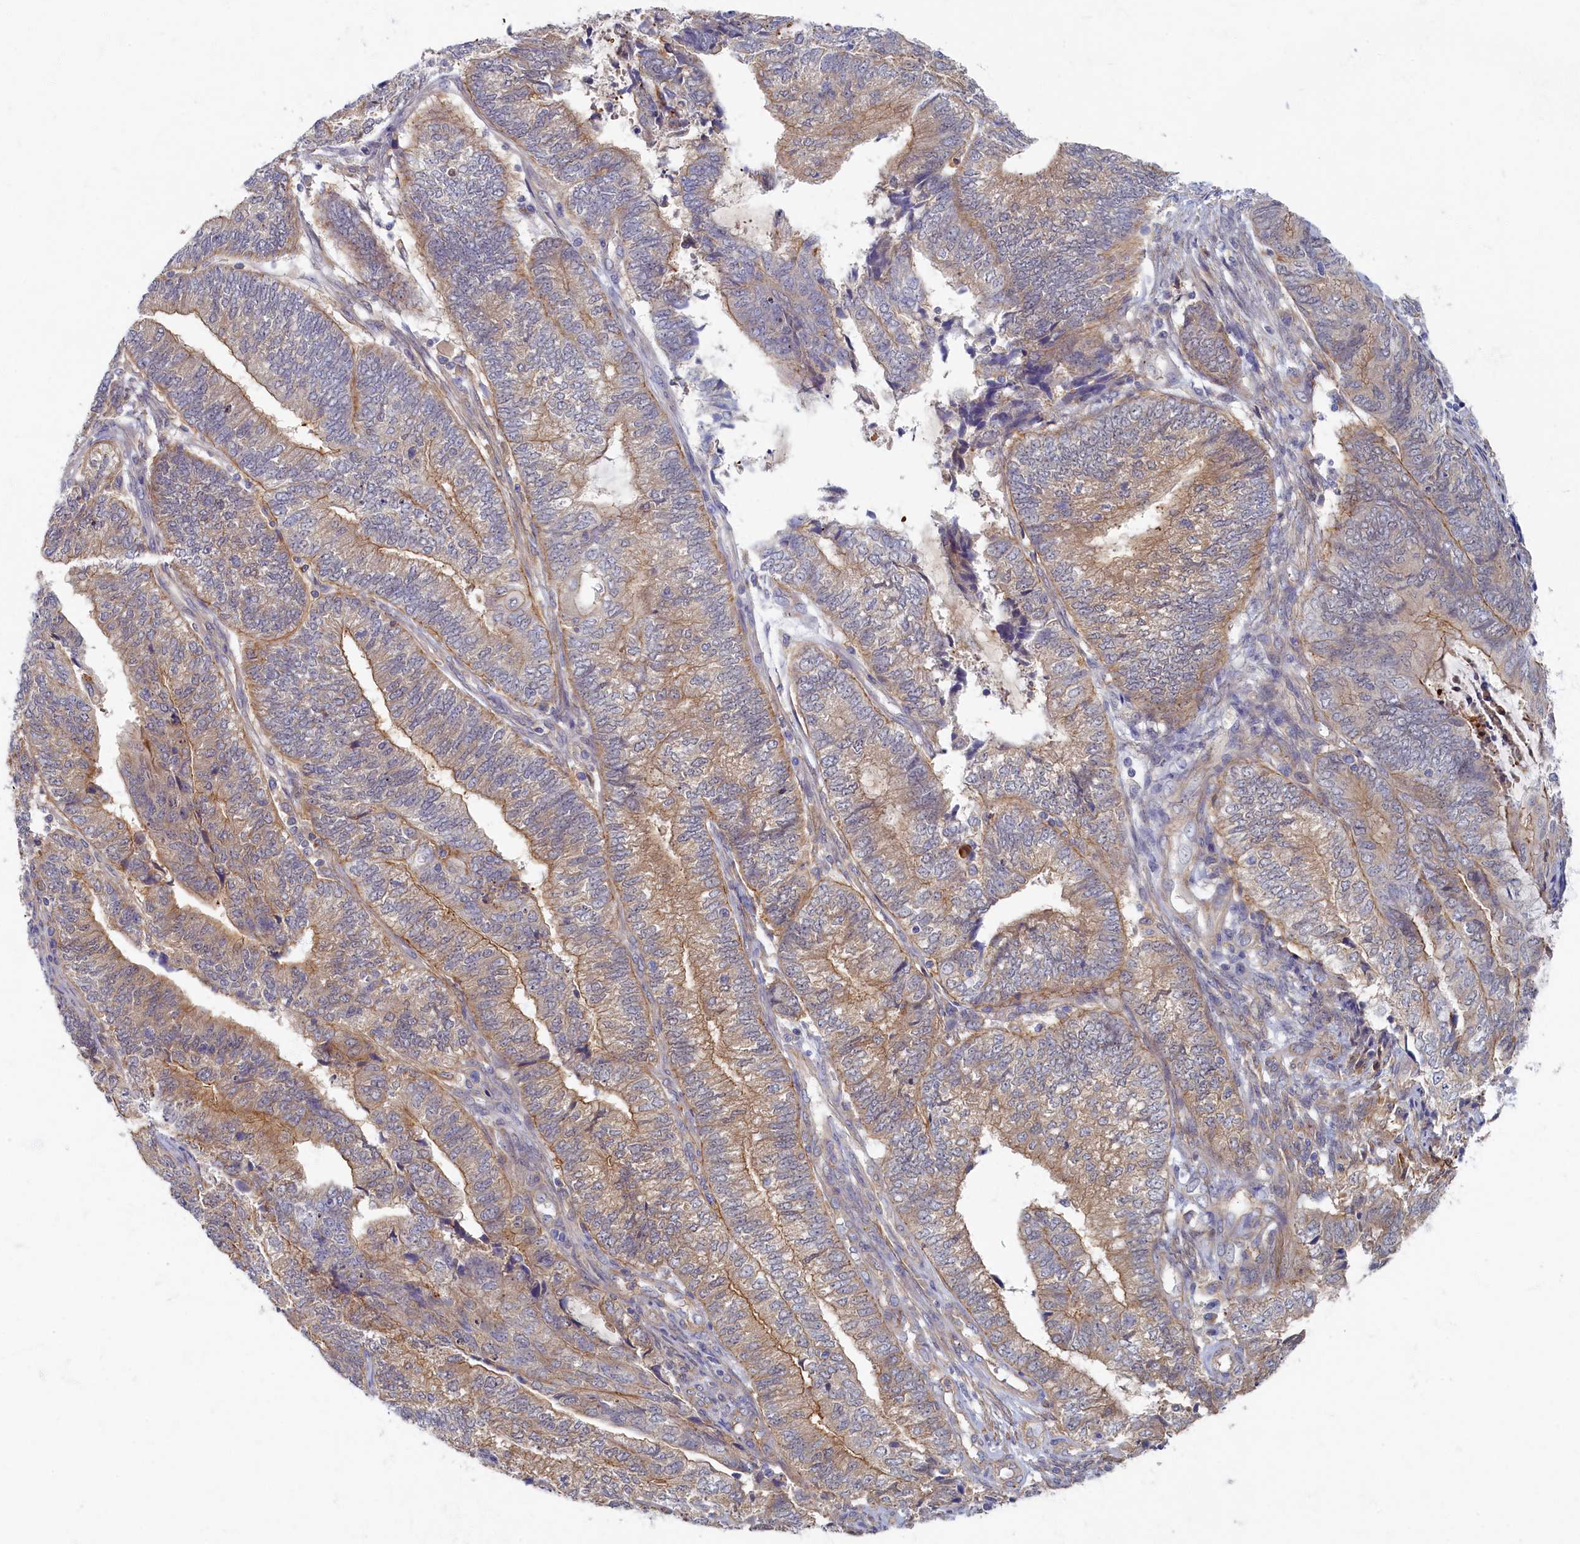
{"staining": {"intensity": "weak", "quantity": "25%-75%", "location": "cytoplasmic/membranous"}, "tissue": "endometrial cancer", "cell_type": "Tumor cells", "image_type": "cancer", "snomed": [{"axis": "morphology", "description": "Adenocarcinoma, NOS"}, {"axis": "topography", "description": "Uterus"}, {"axis": "topography", "description": "Endometrium"}], "caption": "Immunohistochemical staining of human endometrial cancer (adenocarcinoma) shows low levels of weak cytoplasmic/membranous protein positivity in about 25%-75% of tumor cells. The staining is performed using DAB brown chromogen to label protein expression. The nuclei are counter-stained blue using hematoxylin.", "gene": "PSMG2", "patient": {"sex": "female", "age": 70}}